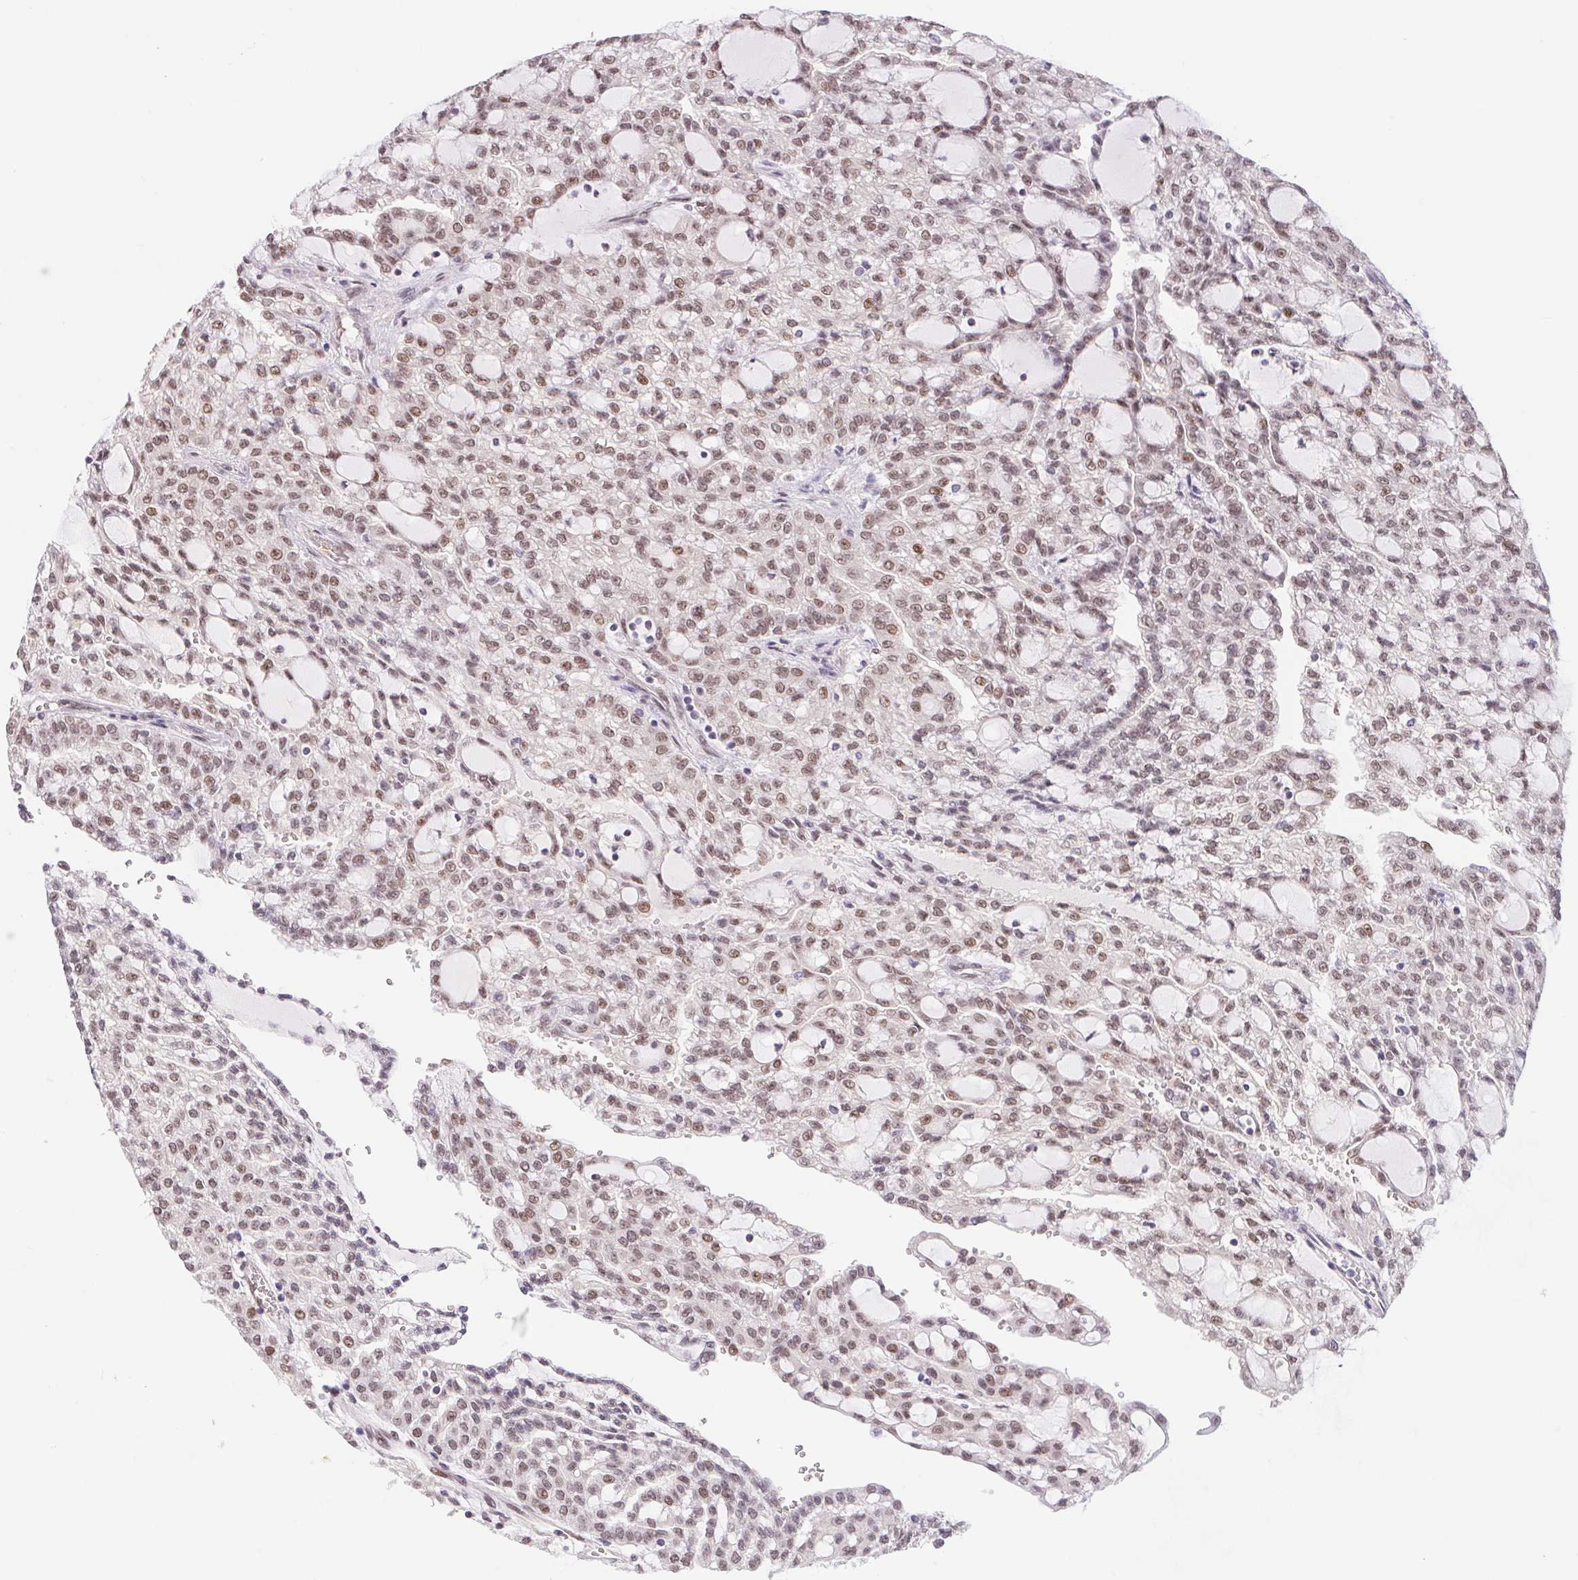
{"staining": {"intensity": "moderate", "quantity": ">75%", "location": "nuclear"}, "tissue": "renal cancer", "cell_type": "Tumor cells", "image_type": "cancer", "snomed": [{"axis": "morphology", "description": "Adenocarcinoma, NOS"}, {"axis": "topography", "description": "Kidney"}], "caption": "Protein positivity by IHC shows moderate nuclear staining in approximately >75% of tumor cells in renal adenocarcinoma. (IHC, brightfield microscopy, high magnification).", "gene": "CAND1", "patient": {"sex": "male", "age": 63}}